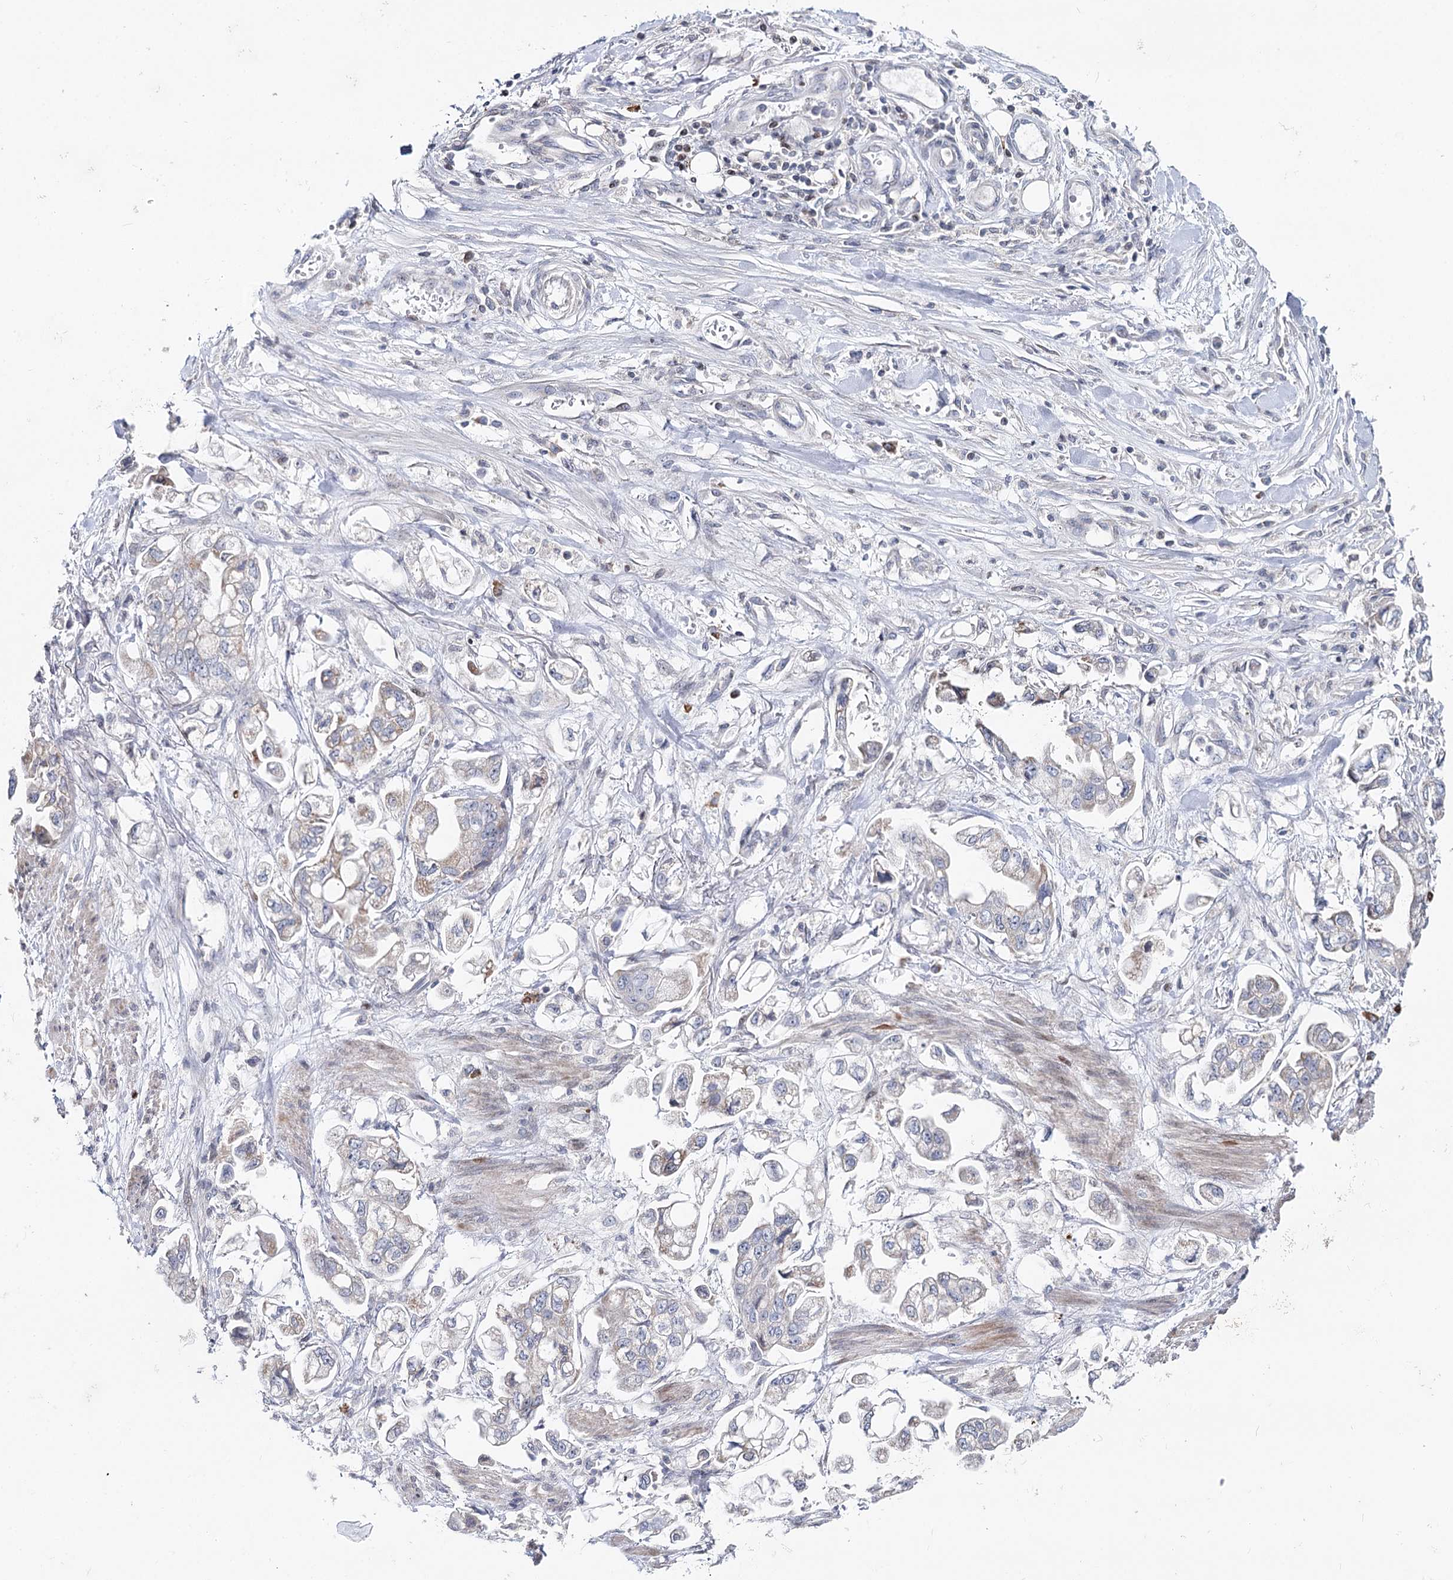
{"staining": {"intensity": "weak", "quantity": "<25%", "location": "cytoplasmic/membranous"}, "tissue": "stomach cancer", "cell_type": "Tumor cells", "image_type": "cancer", "snomed": [{"axis": "morphology", "description": "Adenocarcinoma, NOS"}, {"axis": "topography", "description": "Stomach"}], "caption": "This is an immunohistochemistry (IHC) image of human stomach adenocarcinoma. There is no positivity in tumor cells.", "gene": "PTGR1", "patient": {"sex": "male", "age": 62}}